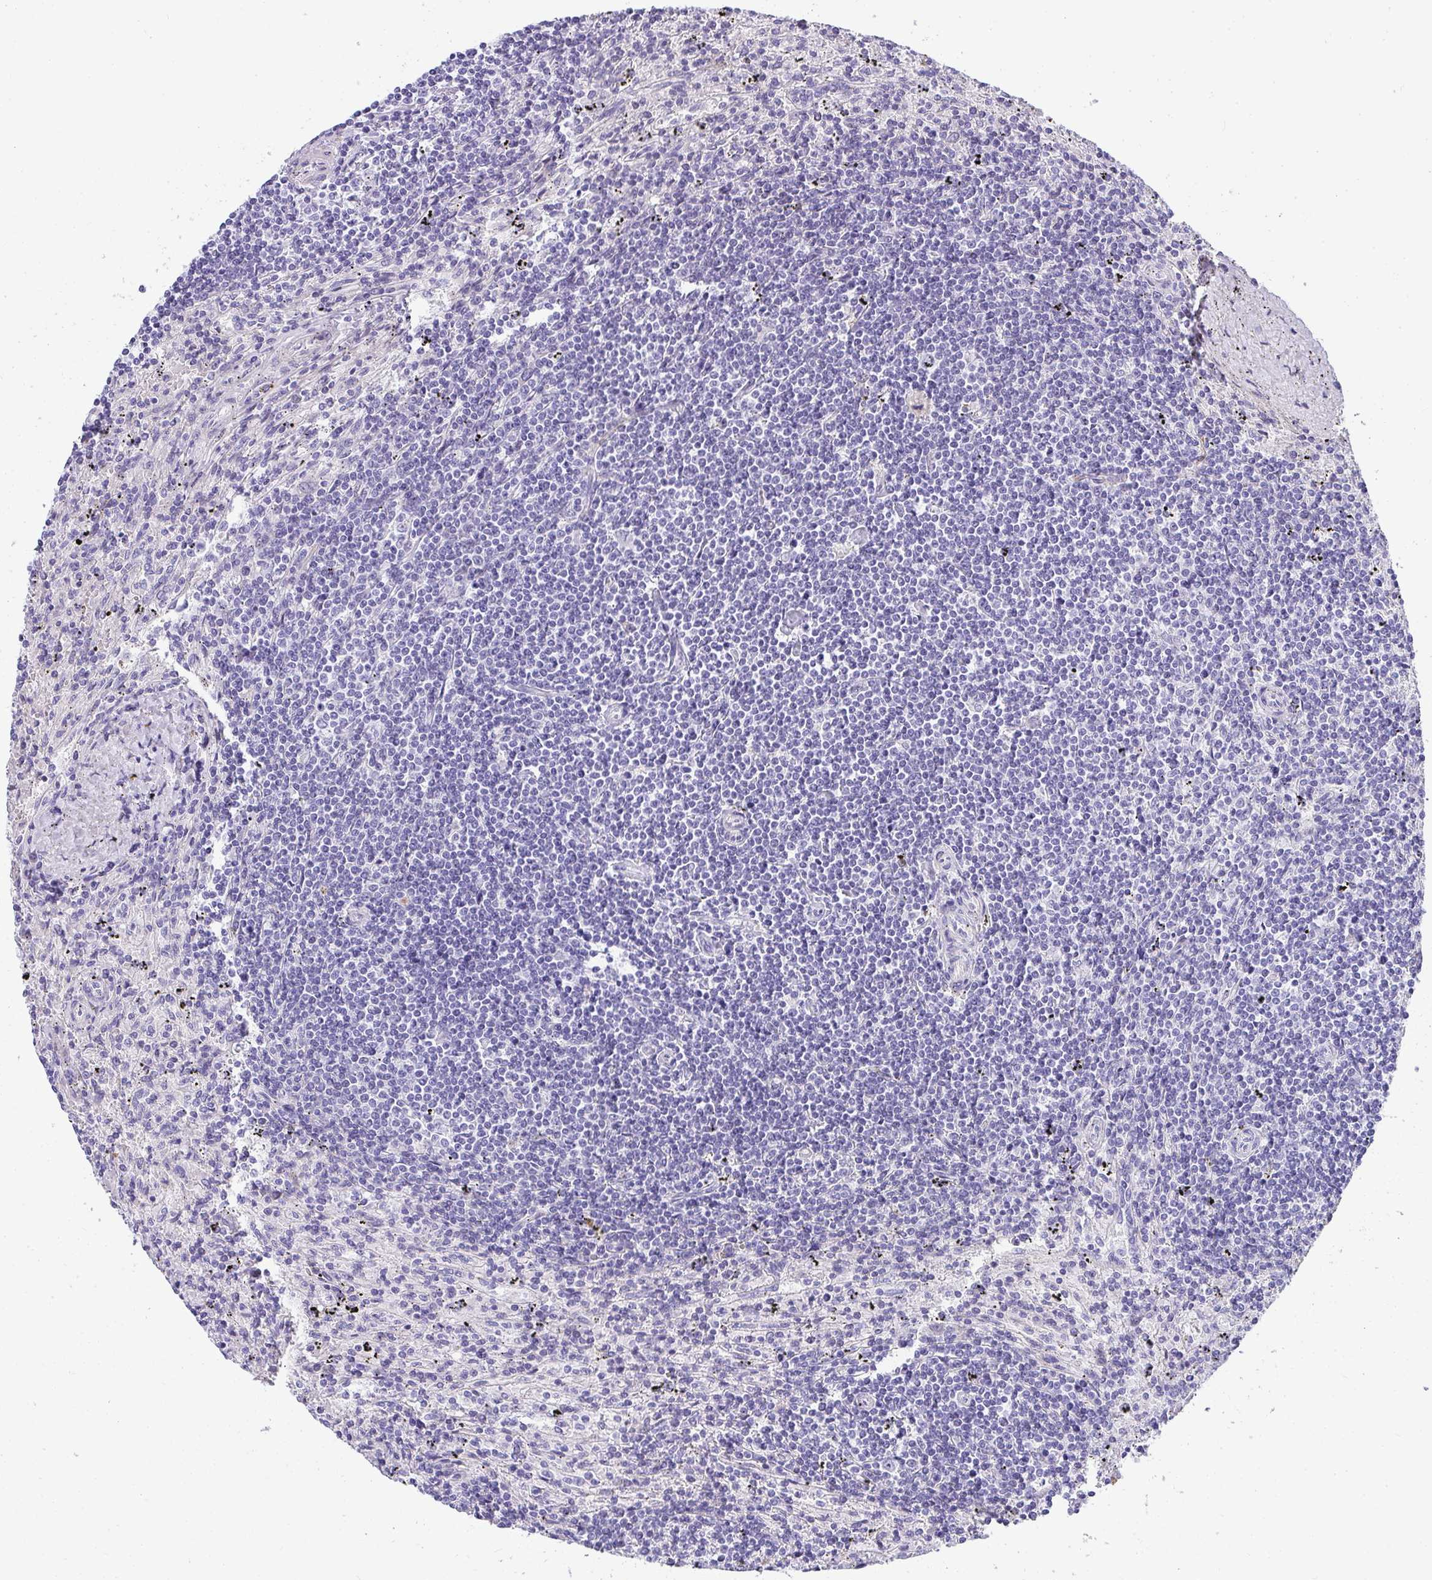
{"staining": {"intensity": "negative", "quantity": "none", "location": "none"}, "tissue": "lymphoma", "cell_type": "Tumor cells", "image_type": "cancer", "snomed": [{"axis": "morphology", "description": "Malignant lymphoma, non-Hodgkin's type, Low grade"}, {"axis": "topography", "description": "Spleen"}], "caption": "Tumor cells are negative for brown protein staining in low-grade malignant lymphoma, non-Hodgkin's type.", "gene": "AK5", "patient": {"sex": "male", "age": 76}}